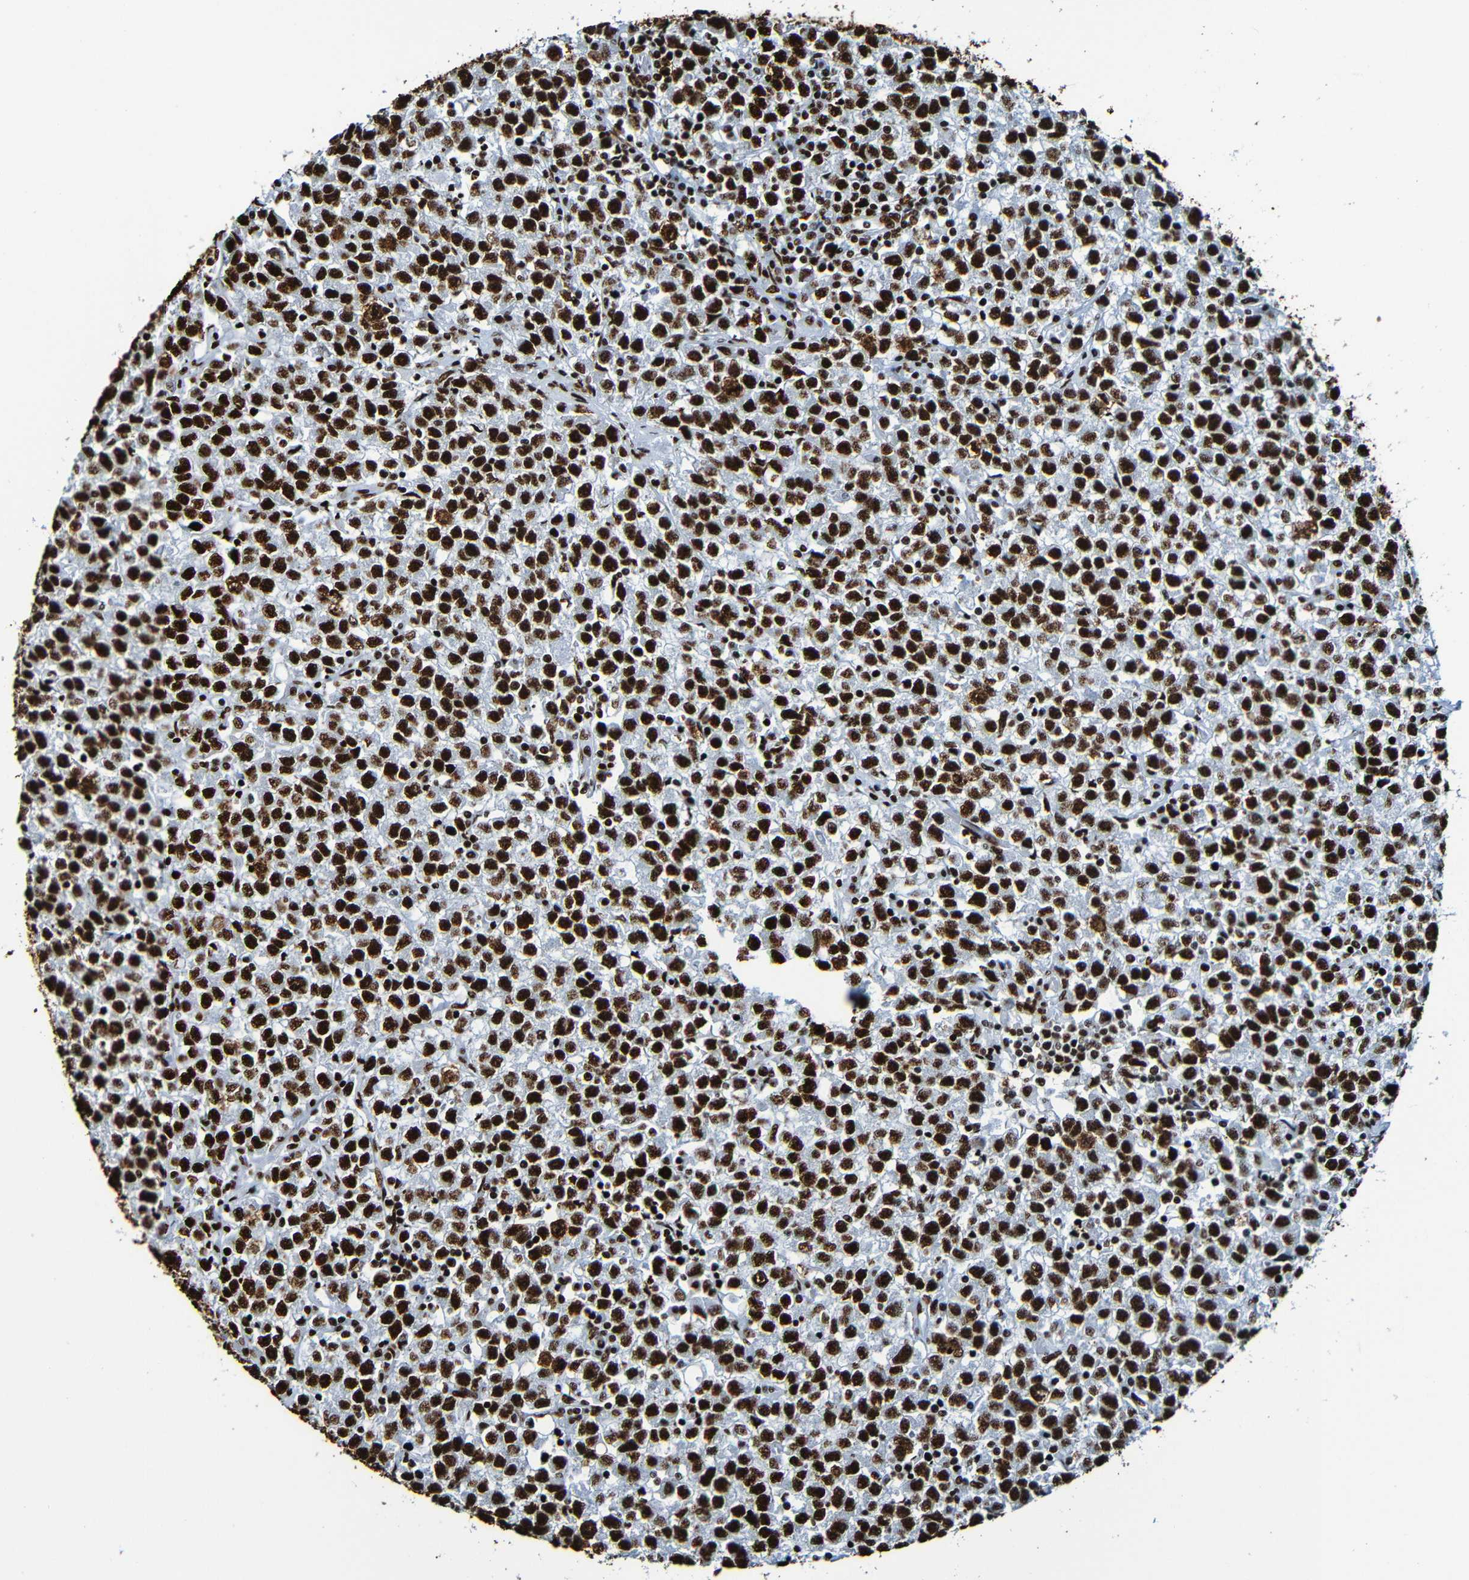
{"staining": {"intensity": "strong", "quantity": ">75%", "location": "nuclear"}, "tissue": "testis cancer", "cell_type": "Tumor cells", "image_type": "cancer", "snomed": [{"axis": "morphology", "description": "Seminoma, NOS"}, {"axis": "topography", "description": "Testis"}], "caption": "IHC micrograph of seminoma (testis) stained for a protein (brown), which displays high levels of strong nuclear positivity in about >75% of tumor cells.", "gene": "SRSF3", "patient": {"sex": "male", "age": 22}}